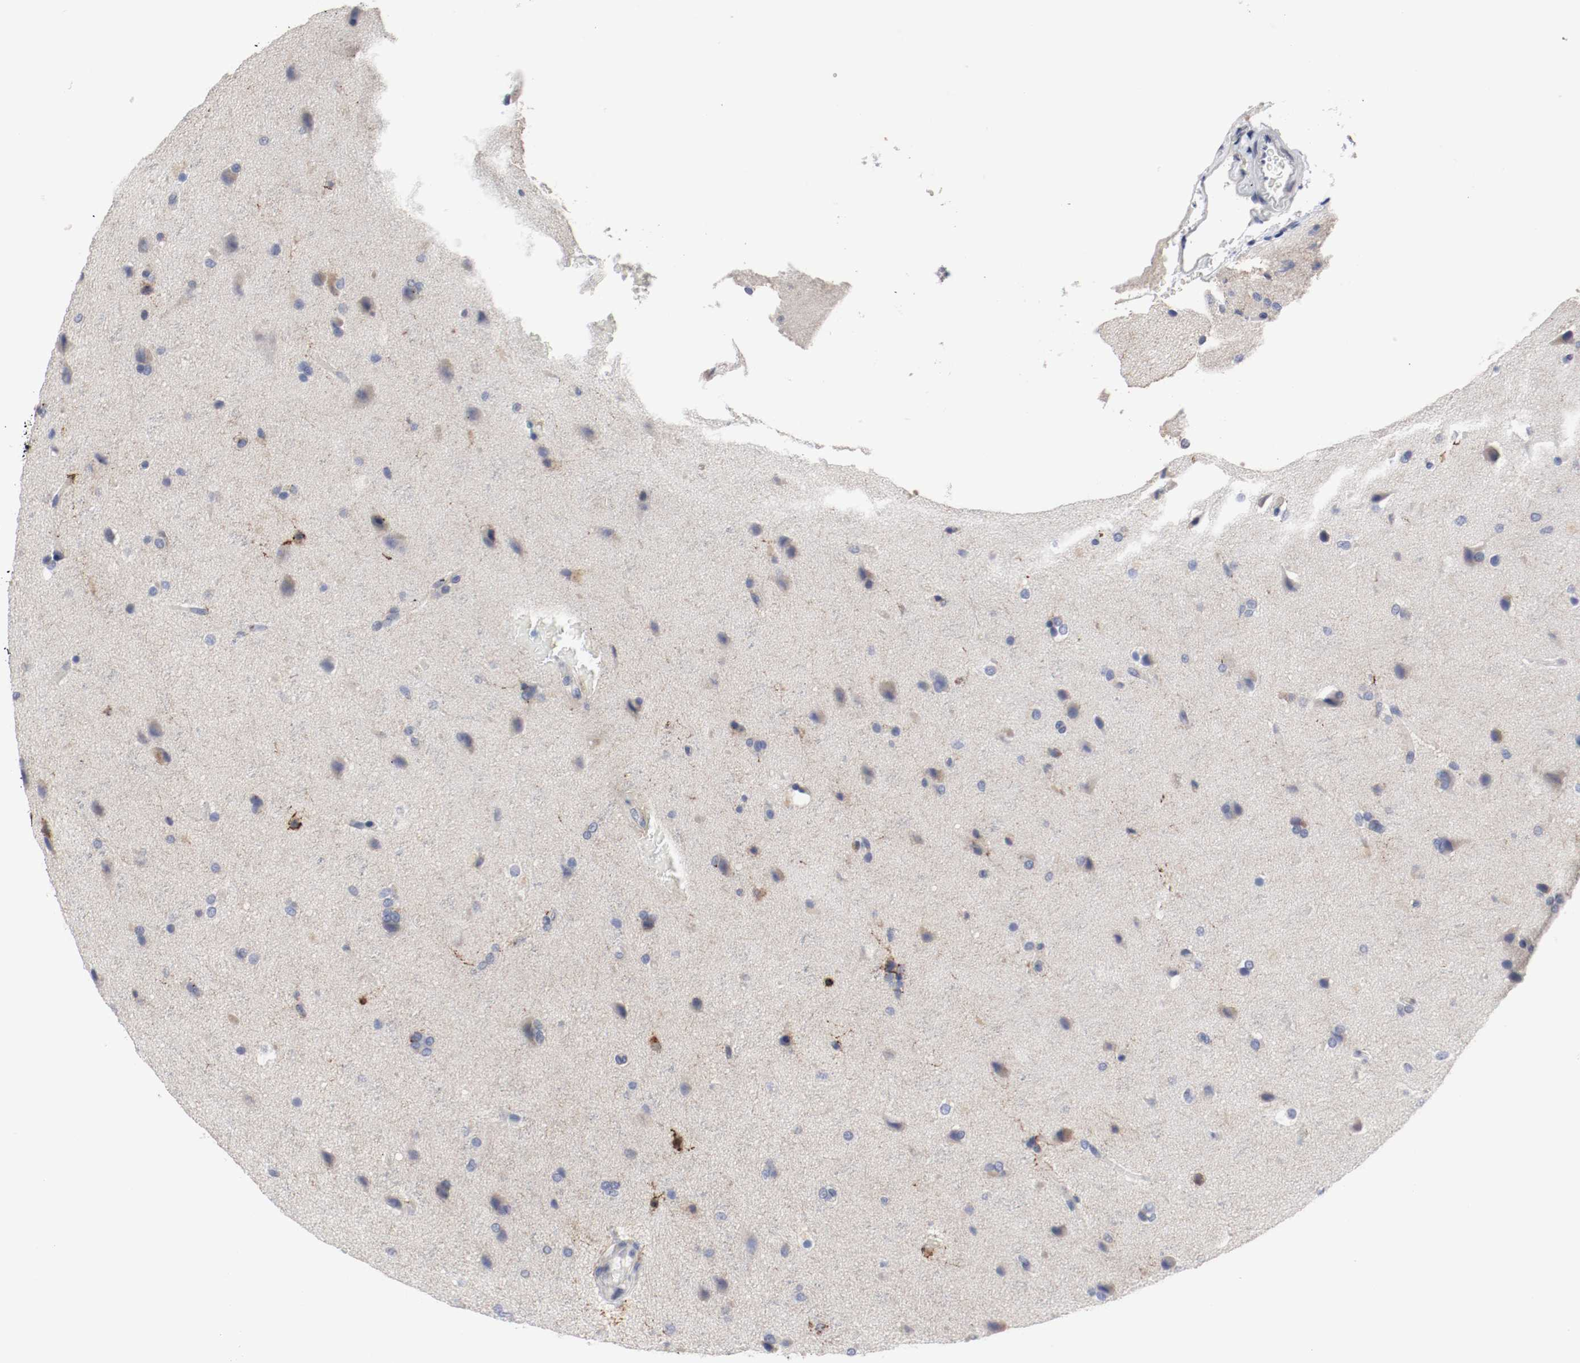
{"staining": {"intensity": "weak", "quantity": "25%-75%", "location": "cytoplasmic/membranous"}, "tissue": "glioma", "cell_type": "Tumor cells", "image_type": "cancer", "snomed": [{"axis": "morphology", "description": "Glioma, malignant, Low grade"}, {"axis": "topography", "description": "Cerebral cortex"}], "caption": "Glioma stained with DAB (3,3'-diaminobenzidine) immunohistochemistry displays low levels of weak cytoplasmic/membranous positivity in about 25%-75% of tumor cells.", "gene": "KIT", "patient": {"sex": "female", "age": 47}}